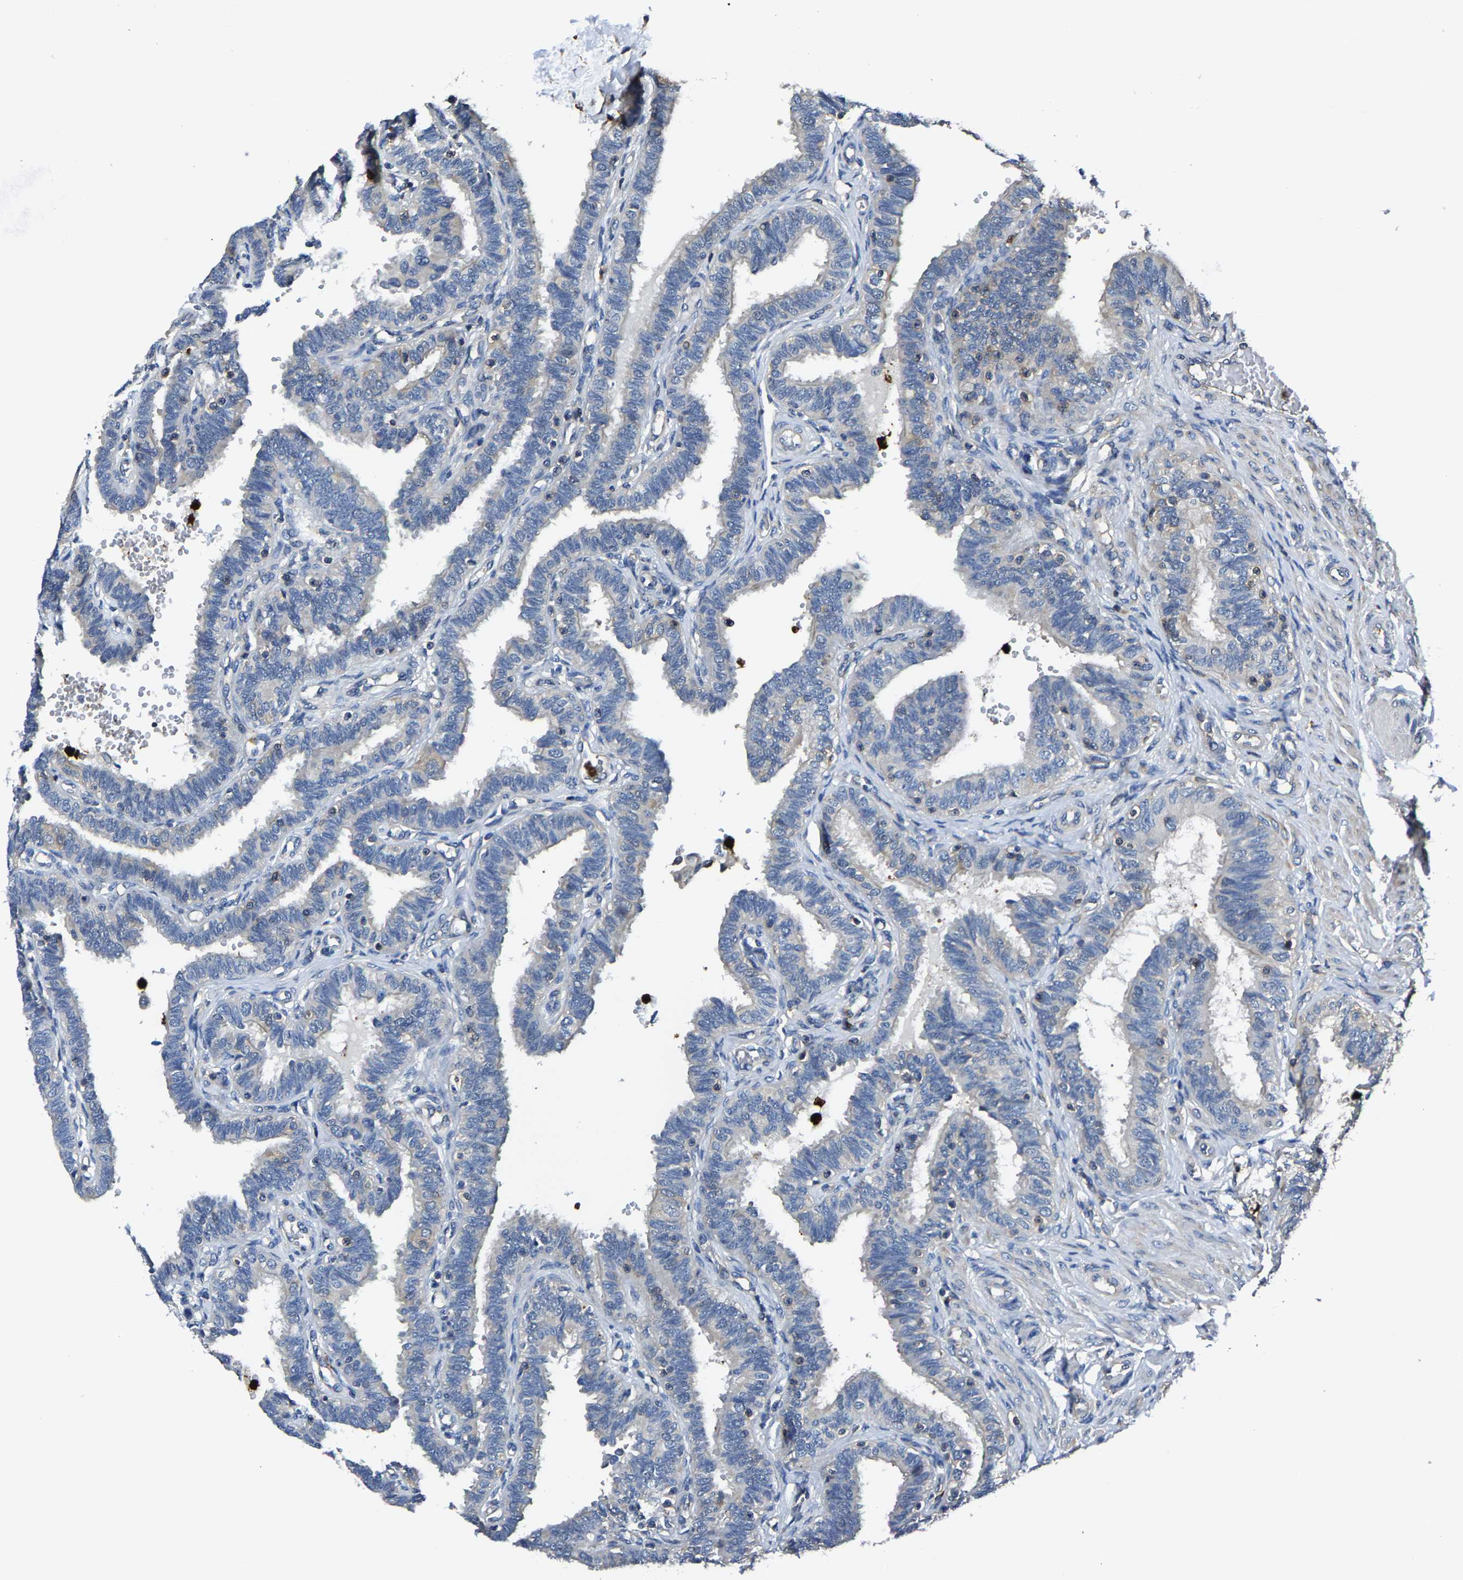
{"staining": {"intensity": "negative", "quantity": "none", "location": "none"}, "tissue": "fallopian tube", "cell_type": "Glandular cells", "image_type": "normal", "snomed": [{"axis": "morphology", "description": "Normal tissue, NOS"}, {"axis": "topography", "description": "Fallopian tube"}, {"axis": "topography", "description": "Placenta"}], "caption": "Histopathology image shows no significant protein expression in glandular cells of normal fallopian tube.", "gene": "TRAF6", "patient": {"sex": "female", "age": 34}}